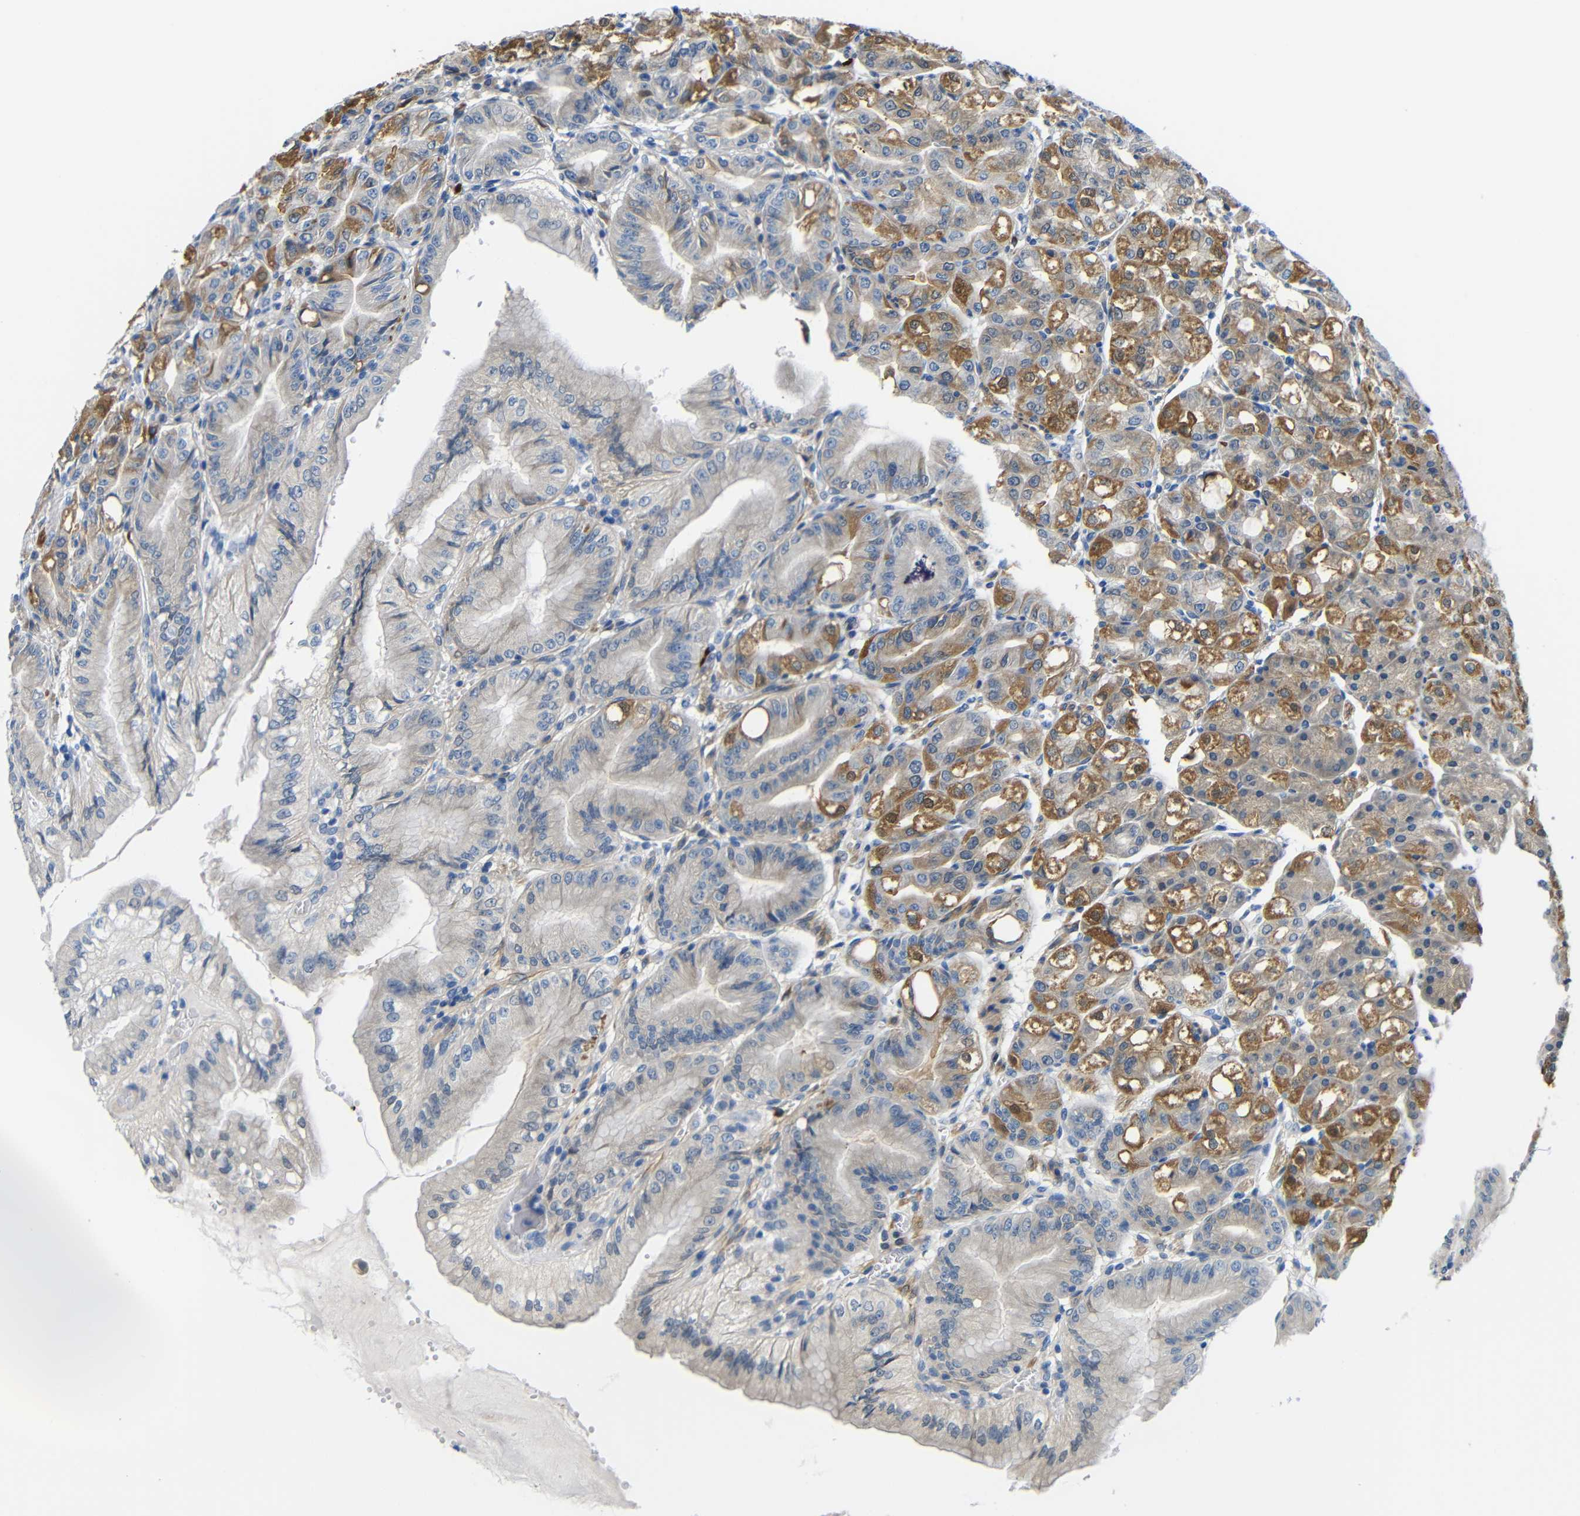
{"staining": {"intensity": "moderate", "quantity": "25%-75%", "location": "cytoplasmic/membranous"}, "tissue": "stomach", "cell_type": "Glandular cells", "image_type": "normal", "snomed": [{"axis": "morphology", "description": "Normal tissue, NOS"}, {"axis": "topography", "description": "Stomach, lower"}], "caption": "Immunohistochemistry (DAB) staining of unremarkable stomach shows moderate cytoplasmic/membranous protein staining in approximately 25%-75% of glandular cells.", "gene": "NEGR1", "patient": {"sex": "male", "age": 71}}